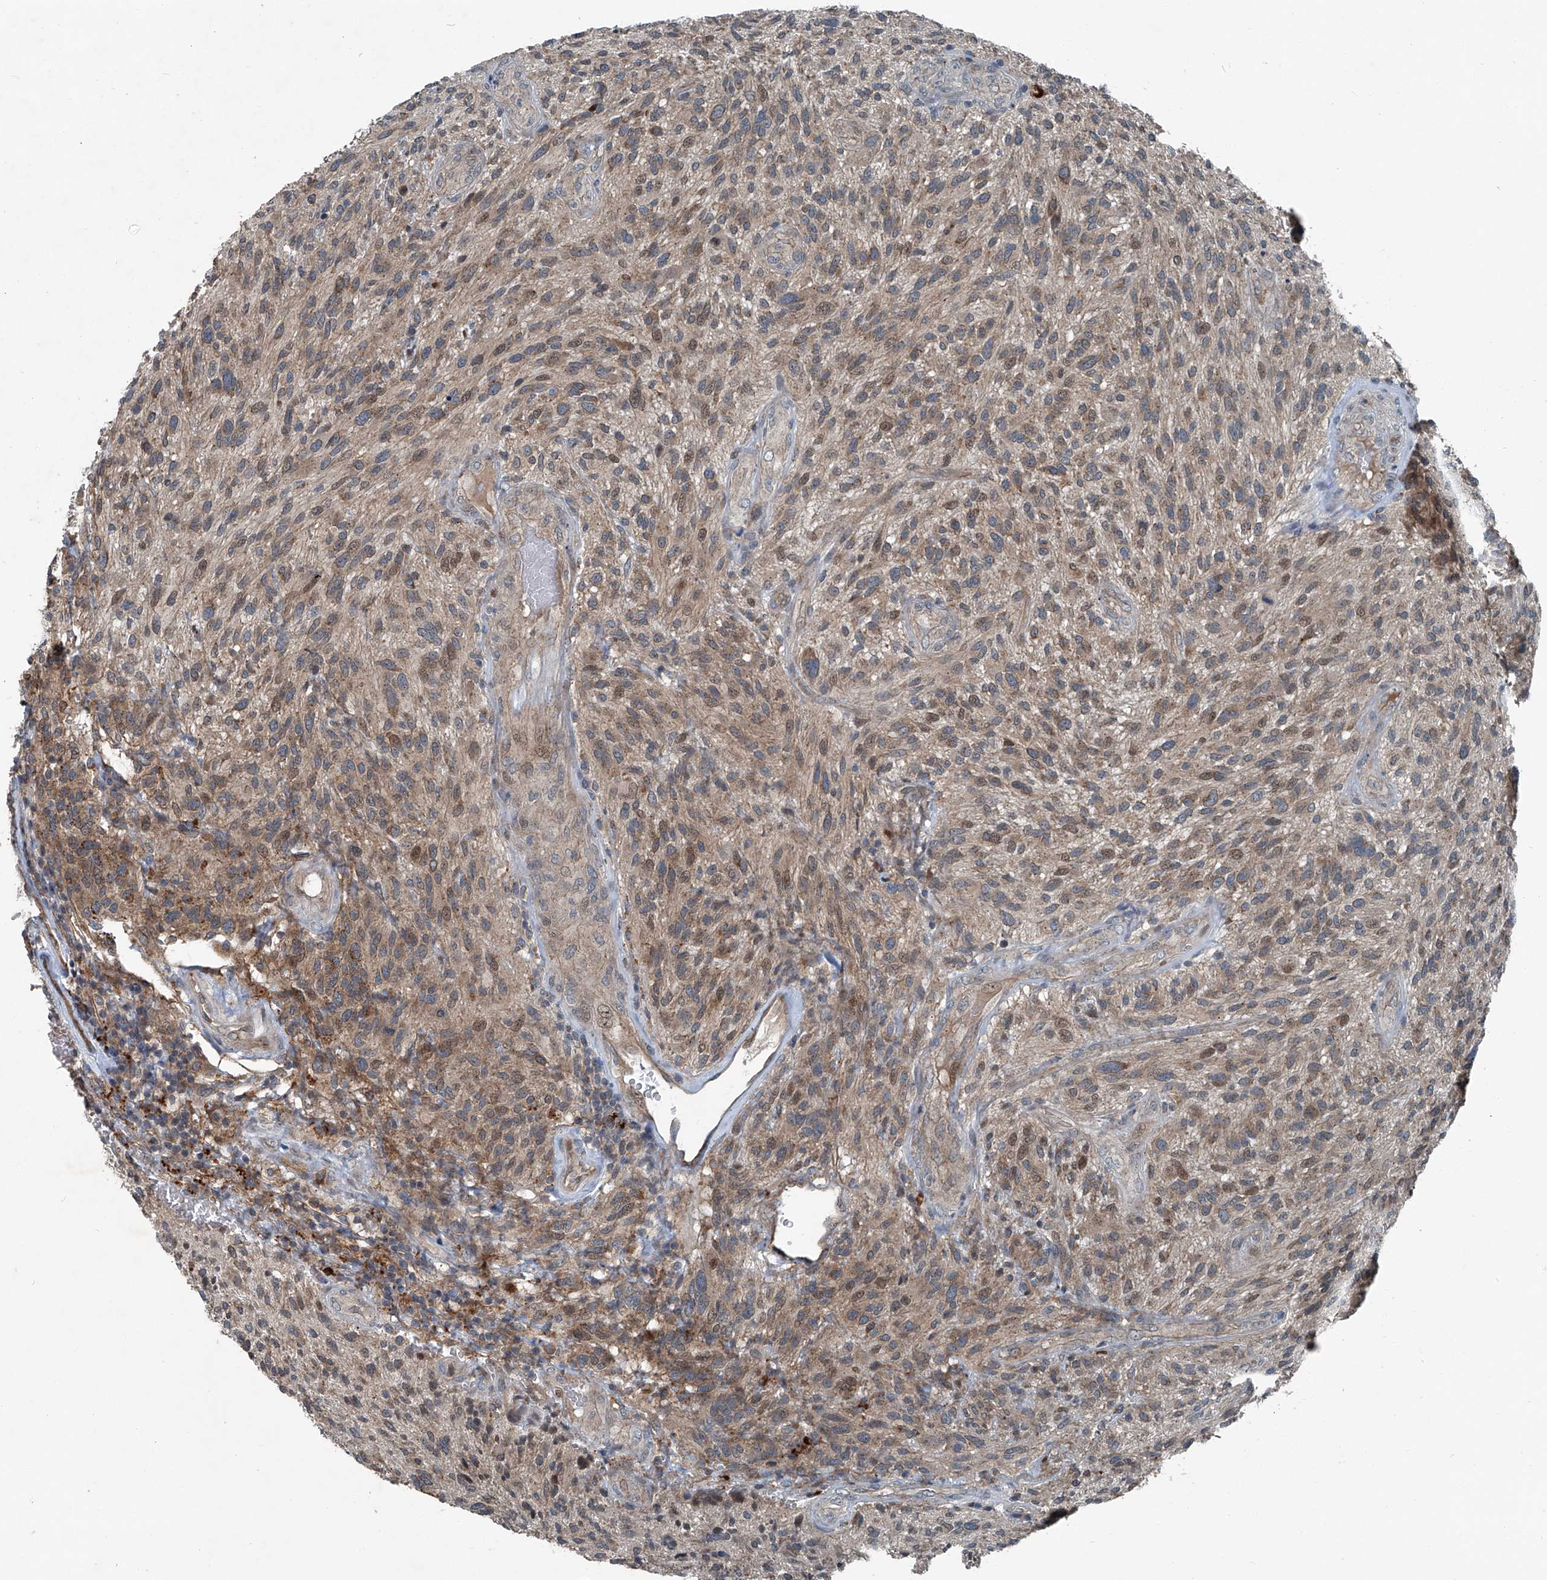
{"staining": {"intensity": "moderate", "quantity": ">75%", "location": "cytoplasmic/membranous"}, "tissue": "glioma", "cell_type": "Tumor cells", "image_type": "cancer", "snomed": [{"axis": "morphology", "description": "Glioma, malignant, High grade"}, {"axis": "topography", "description": "Brain"}], "caption": "Glioma stained with immunohistochemistry exhibits moderate cytoplasmic/membranous expression in about >75% of tumor cells.", "gene": "SENP2", "patient": {"sex": "male", "age": 47}}